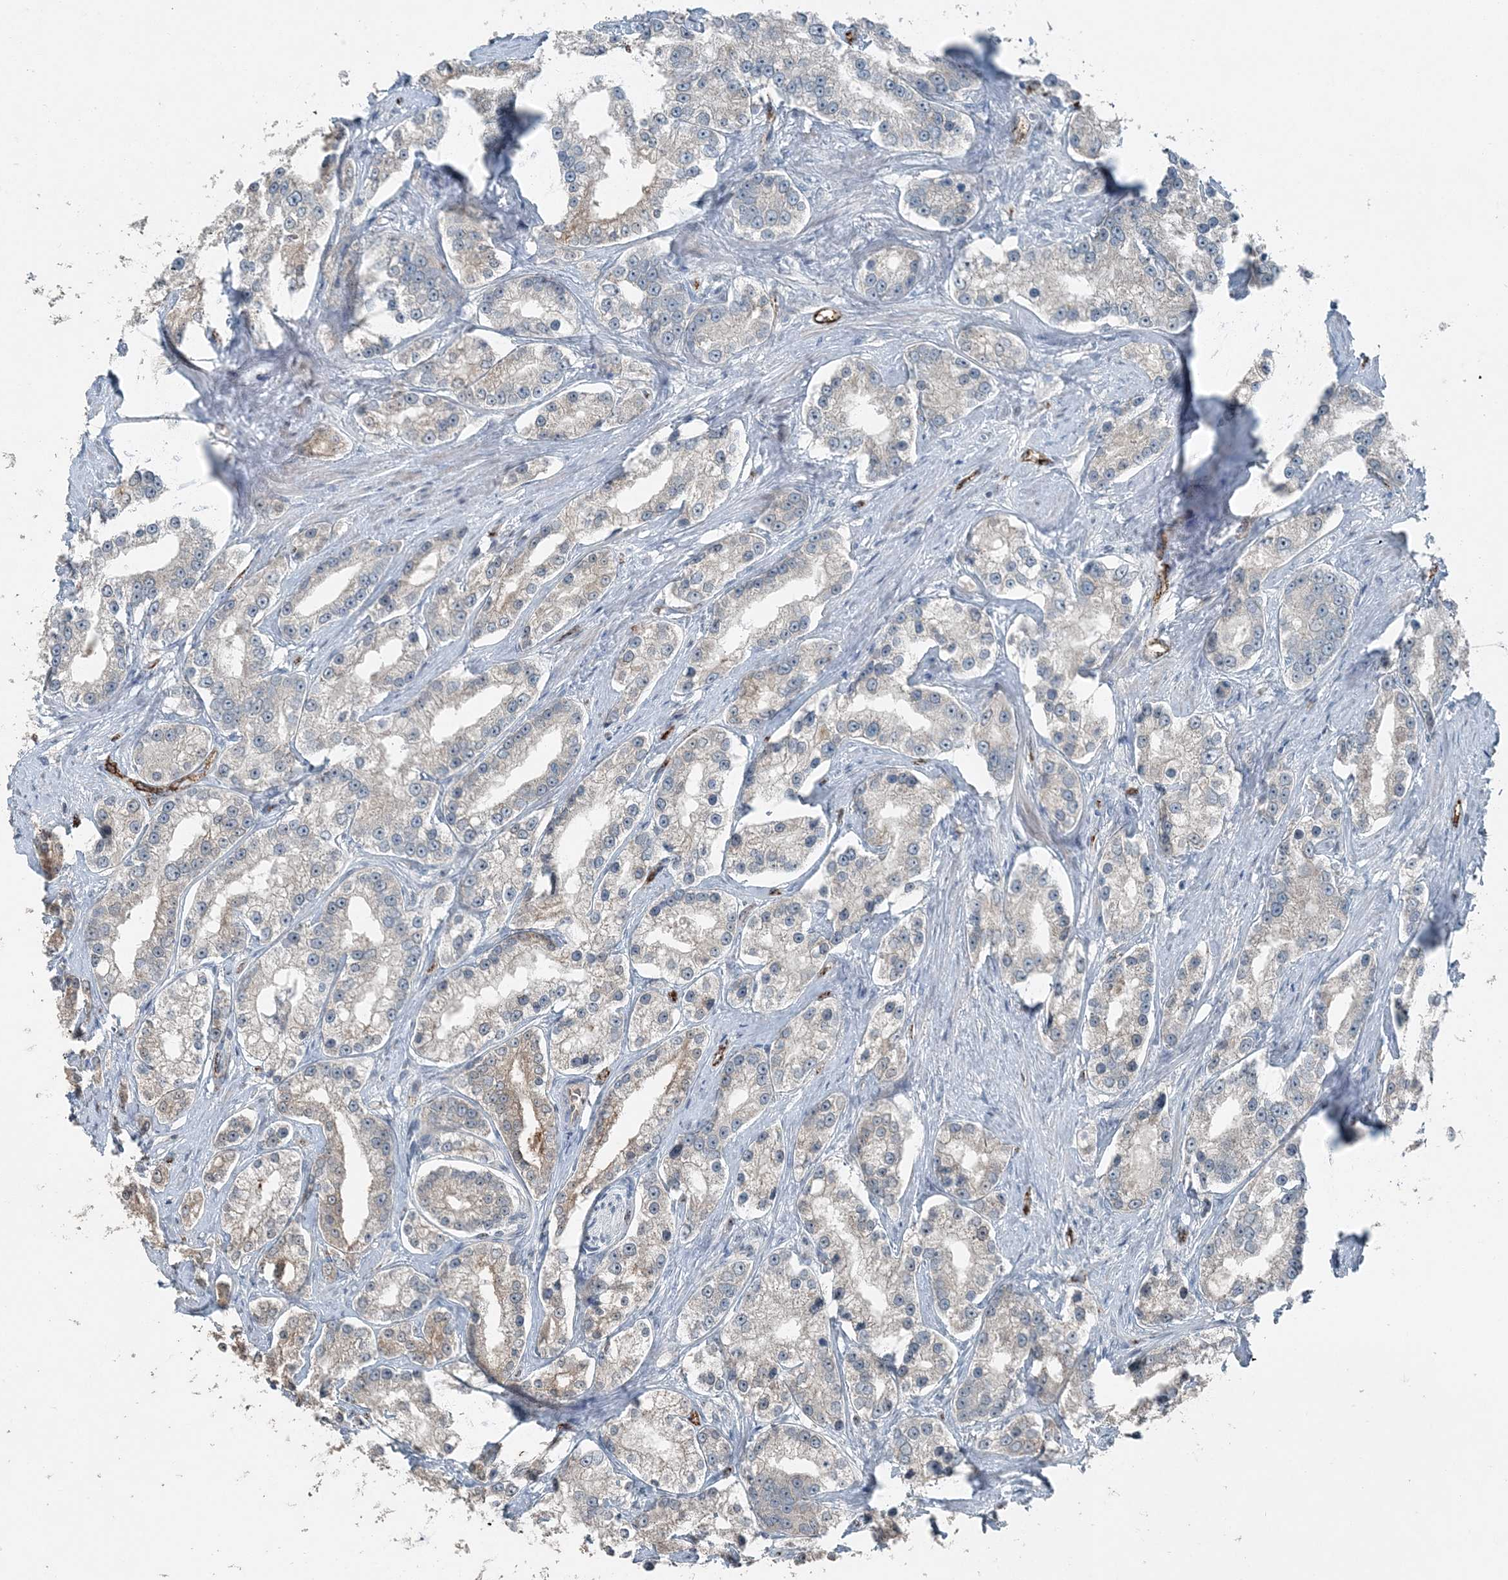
{"staining": {"intensity": "negative", "quantity": "none", "location": "none"}, "tissue": "prostate cancer", "cell_type": "Tumor cells", "image_type": "cancer", "snomed": [{"axis": "morphology", "description": "Normal tissue, NOS"}, {"axis": "morphology", "description": "Adenocarcinoma, High grade"}, {"axis": "topography", "description": "Prostate"}], "caption": "This is an immunohistochemistry (IHC) photomicrograph of human prostate cancer (high-grade adenocarcinoma). There is no expression in tumor cells.", "gene": "ELOVL7", "patient": {"sex": "male", "age": 83}}